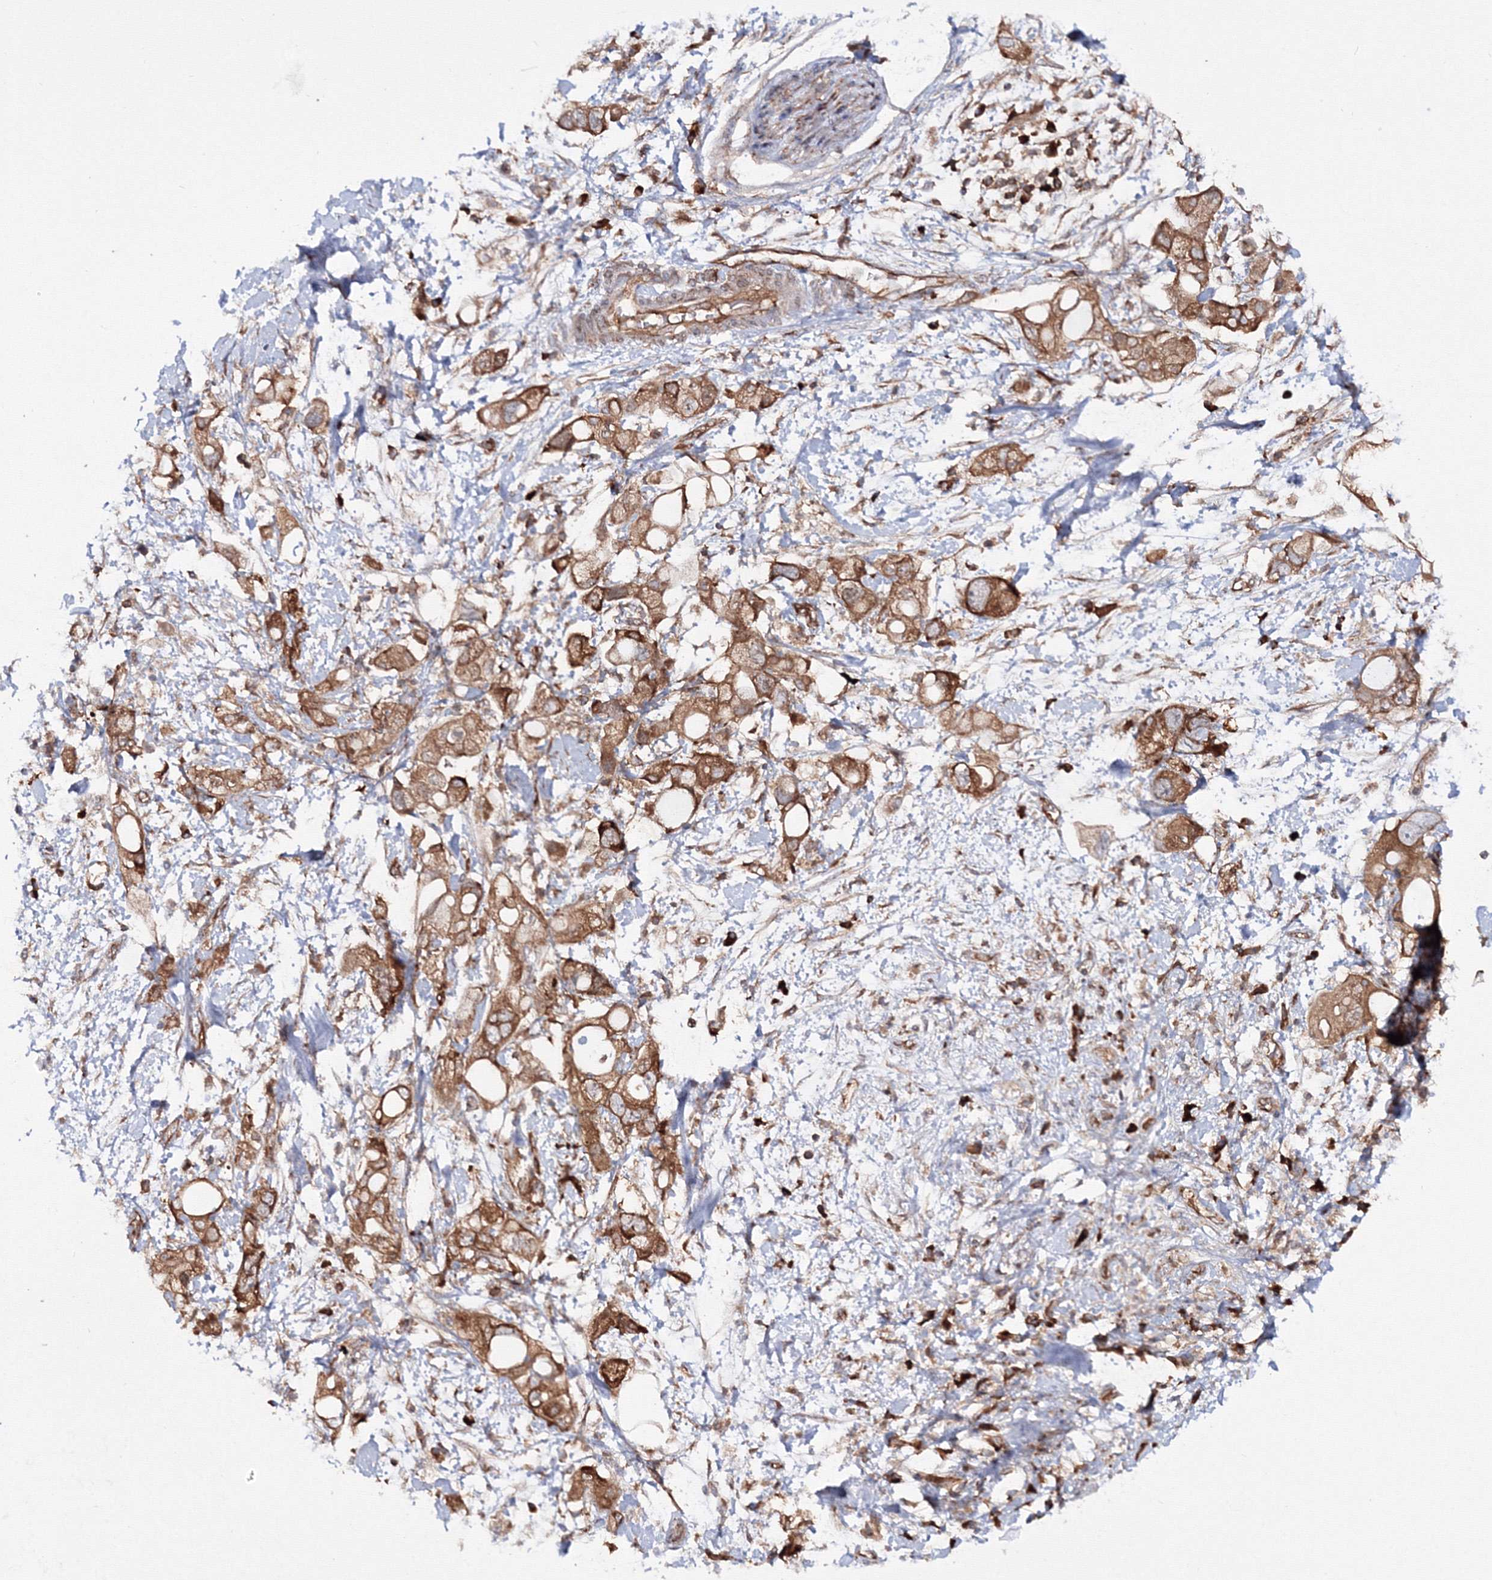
{"staining": {"intensity": "moderate", "quantity": ">75%", "location": "cytoplasmic/membranous"}, "tissue": "pancreatic cancer", "cell_type": "Tumor cells", "image_type": "cancer", "snomed": [{"axis": "morphology", "description": "Adenocarcinoma, NOS"}, {"axis": "topography", "description": "Pancreas"}], "caption": "High-magnification brightfield microscopy of pancreatic cancer (adenocarcinoma) stained with DAB (brown) and counterstained with hematoxylin (blue). tumor cells exhibit moderate cytoplasmic/membranous positivity is appreciated in about>75% of cells.", "gene": "HARS1", "patient": {"sex": "female", "age": 56}}